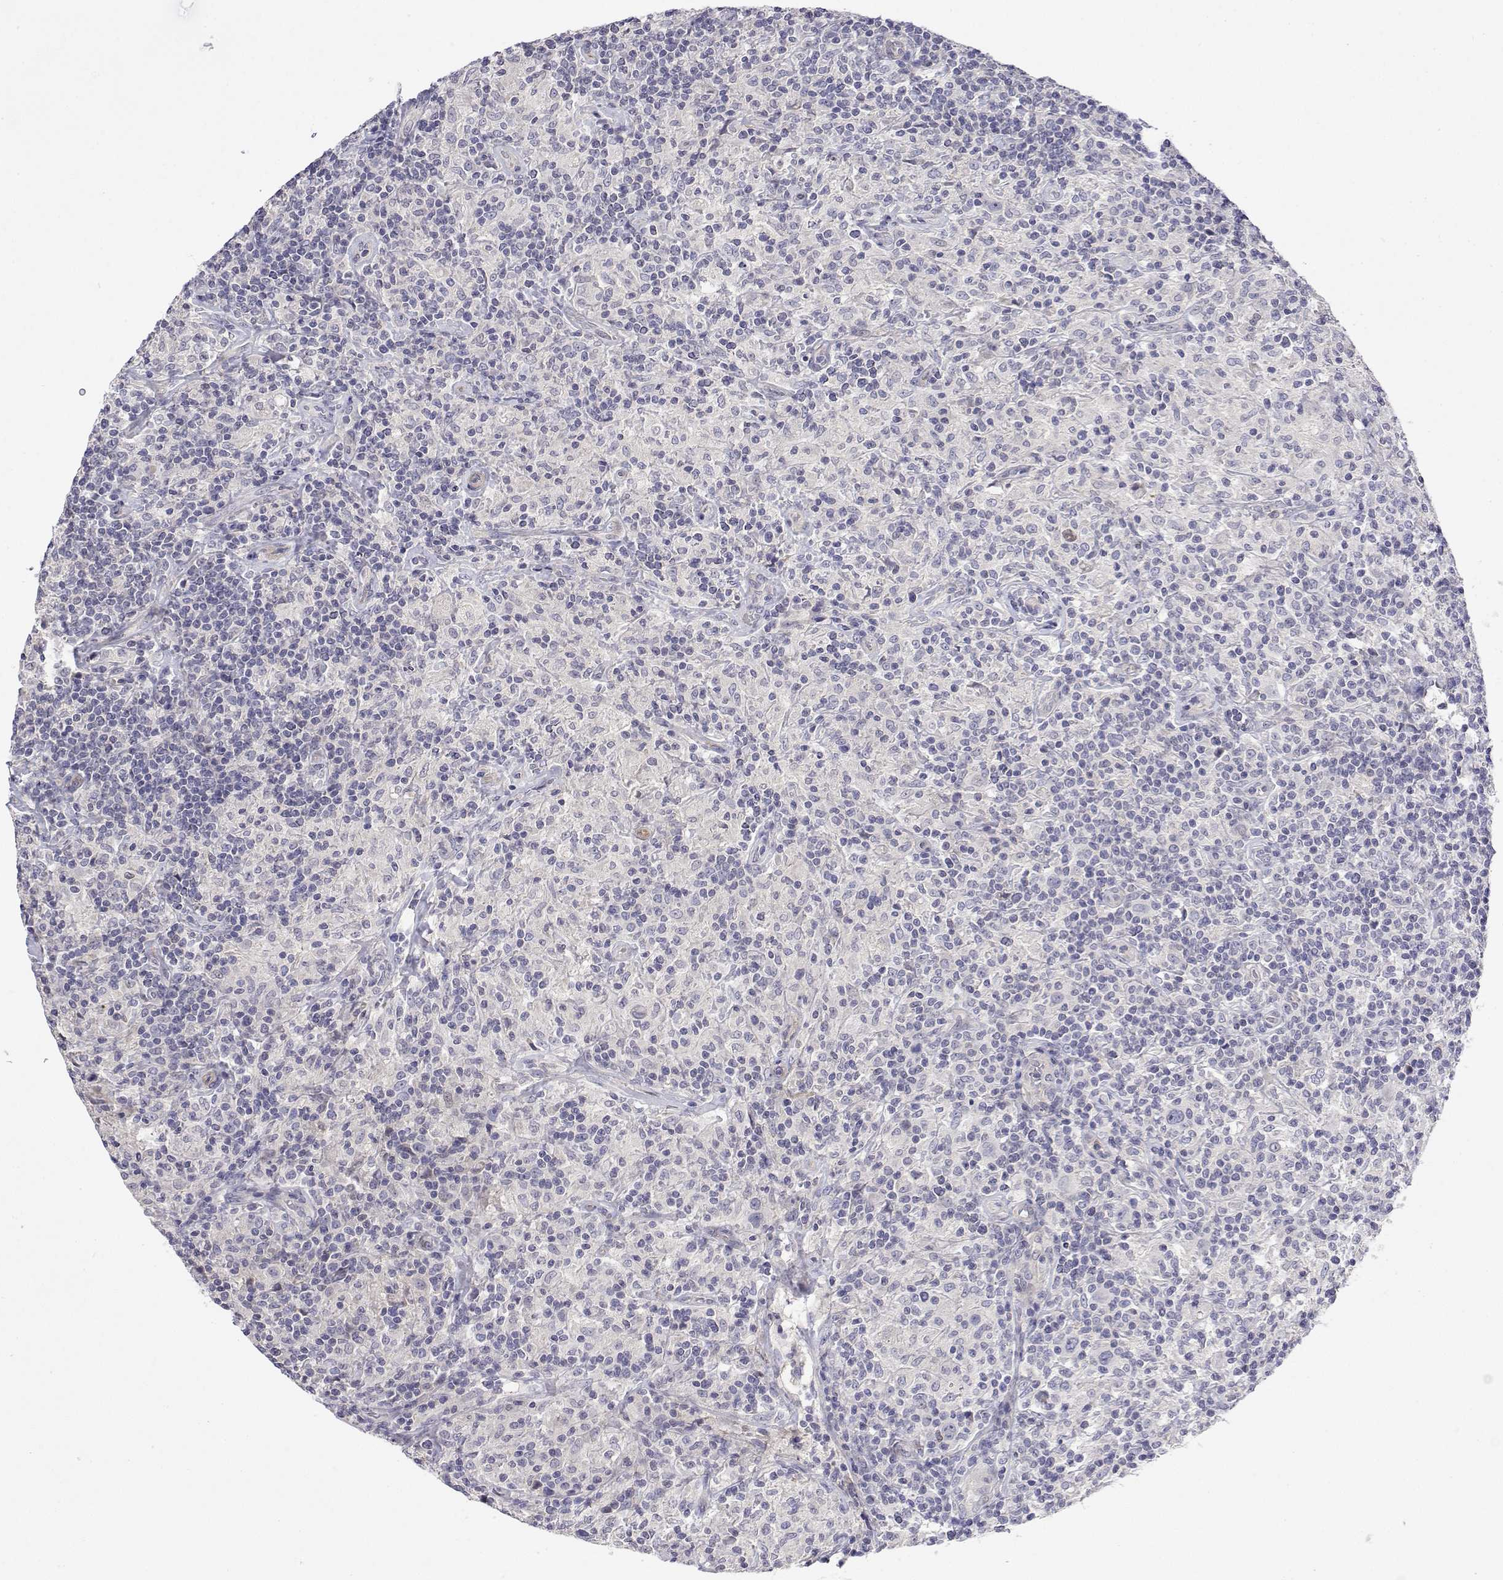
{"staining": {"intensity": "negative", "quantity": "none", "location": "none"}, "tissue": "lymphoma", "cell_type": "Tumor cells", "image_type": "cancer", "snomed": [{"axis": "morphology", "description": "Hodgkin's disease, NOS"}, {"axis": "topography", "description": "Lymph node"}], "caption": "IHC of human lymphoma displays no positivity in tumor cells.", "gene": "GGACT", "patient": {"sex": "male", "age": 70}}